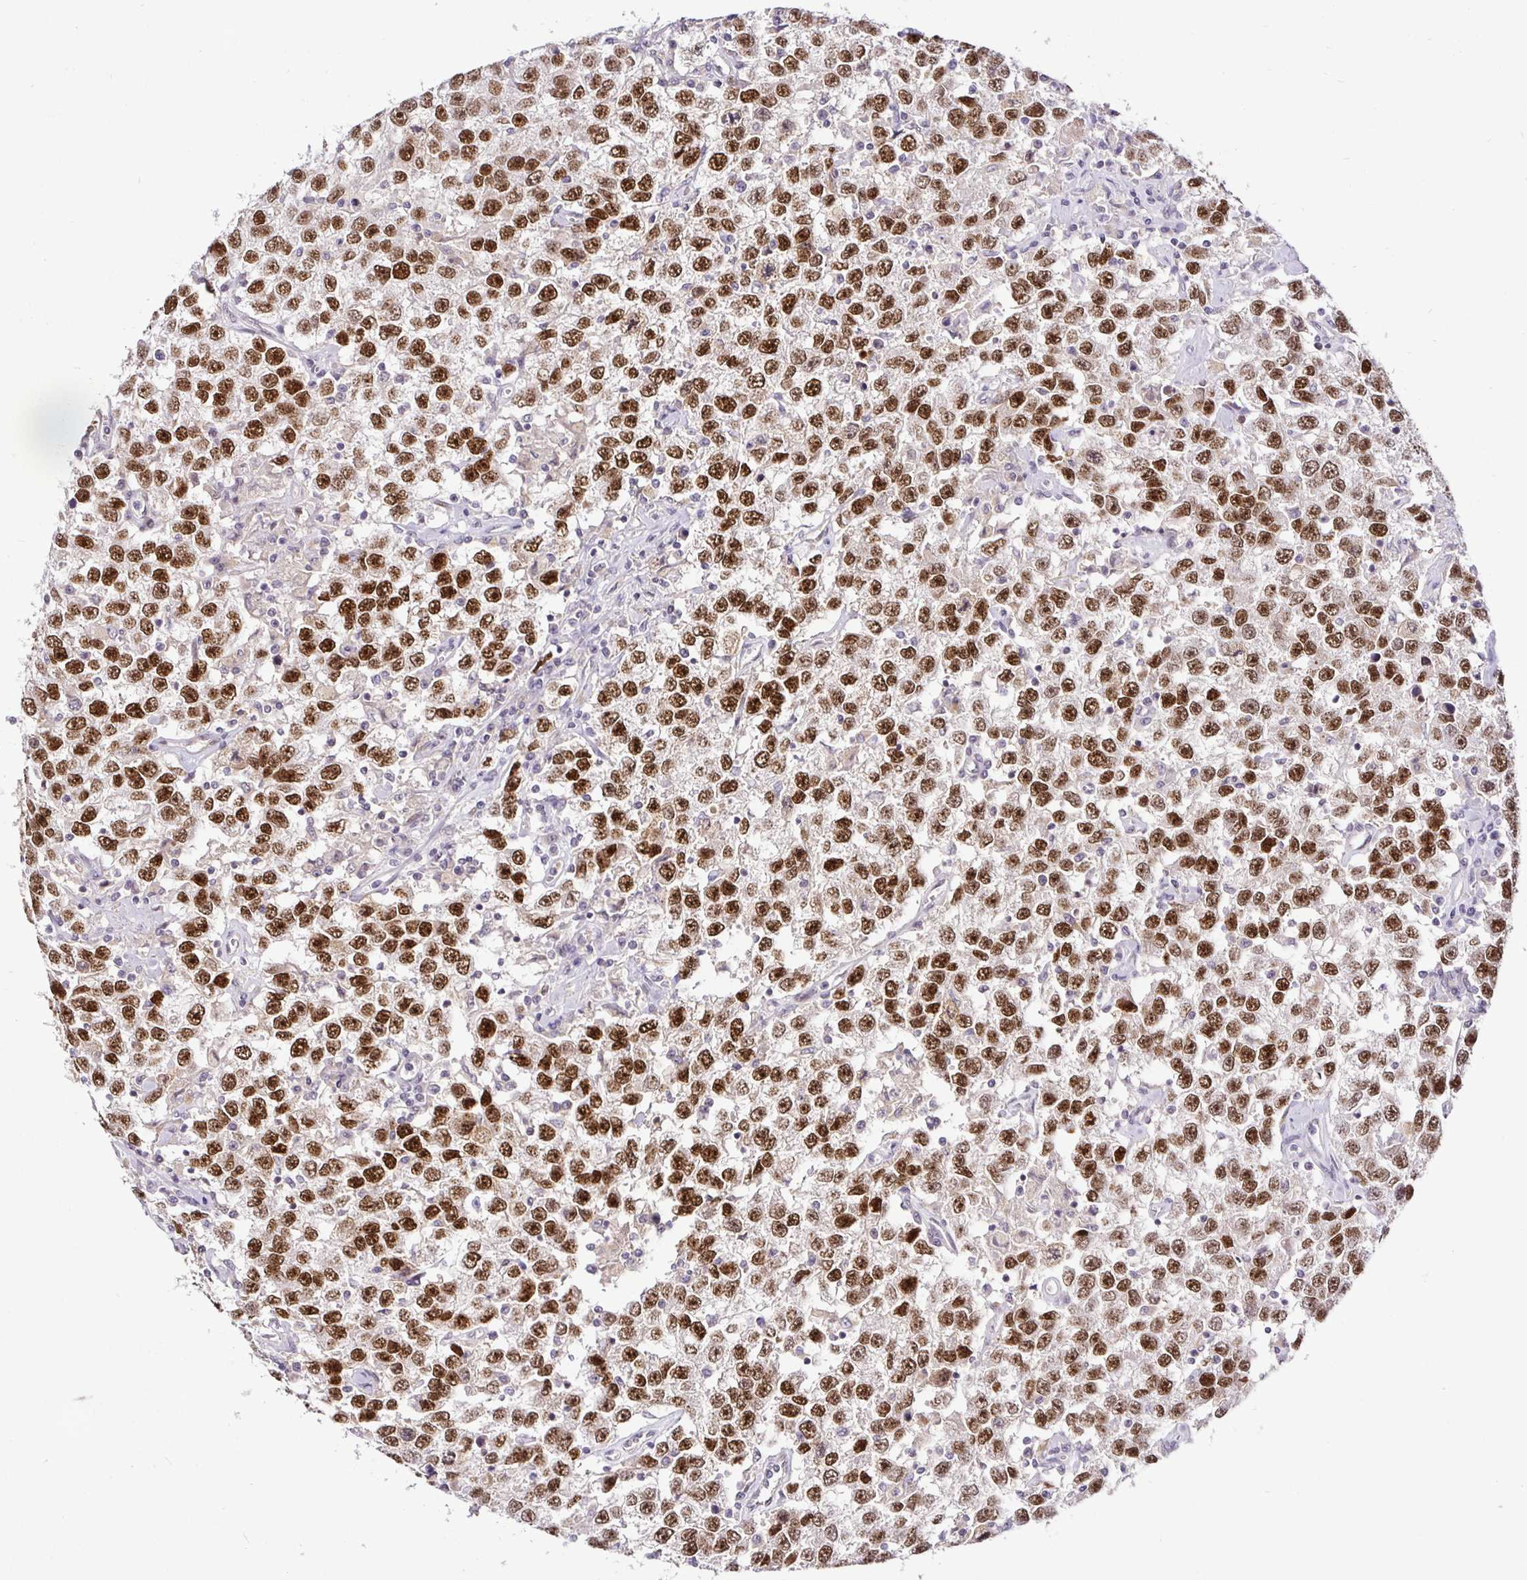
{"staining": {"intensity": "strong", "quantity": ">75%", "location": "nuclear"}, "tissue": "testis cancer", "cell_type": "Tumor cells", "image_type": "cancer", "snomed": [{"axis": "morphology", "description": "Seminoma, NOS"}, {"axis": "topography", "description": "Testis"}], "caption": "The micrograph reveals a brown stain indicating the presence of a protein in the nuclear of tumor cells in testis cancer.", "gene": "NUP188", "patient": {"sex": "male", "age": 41}}